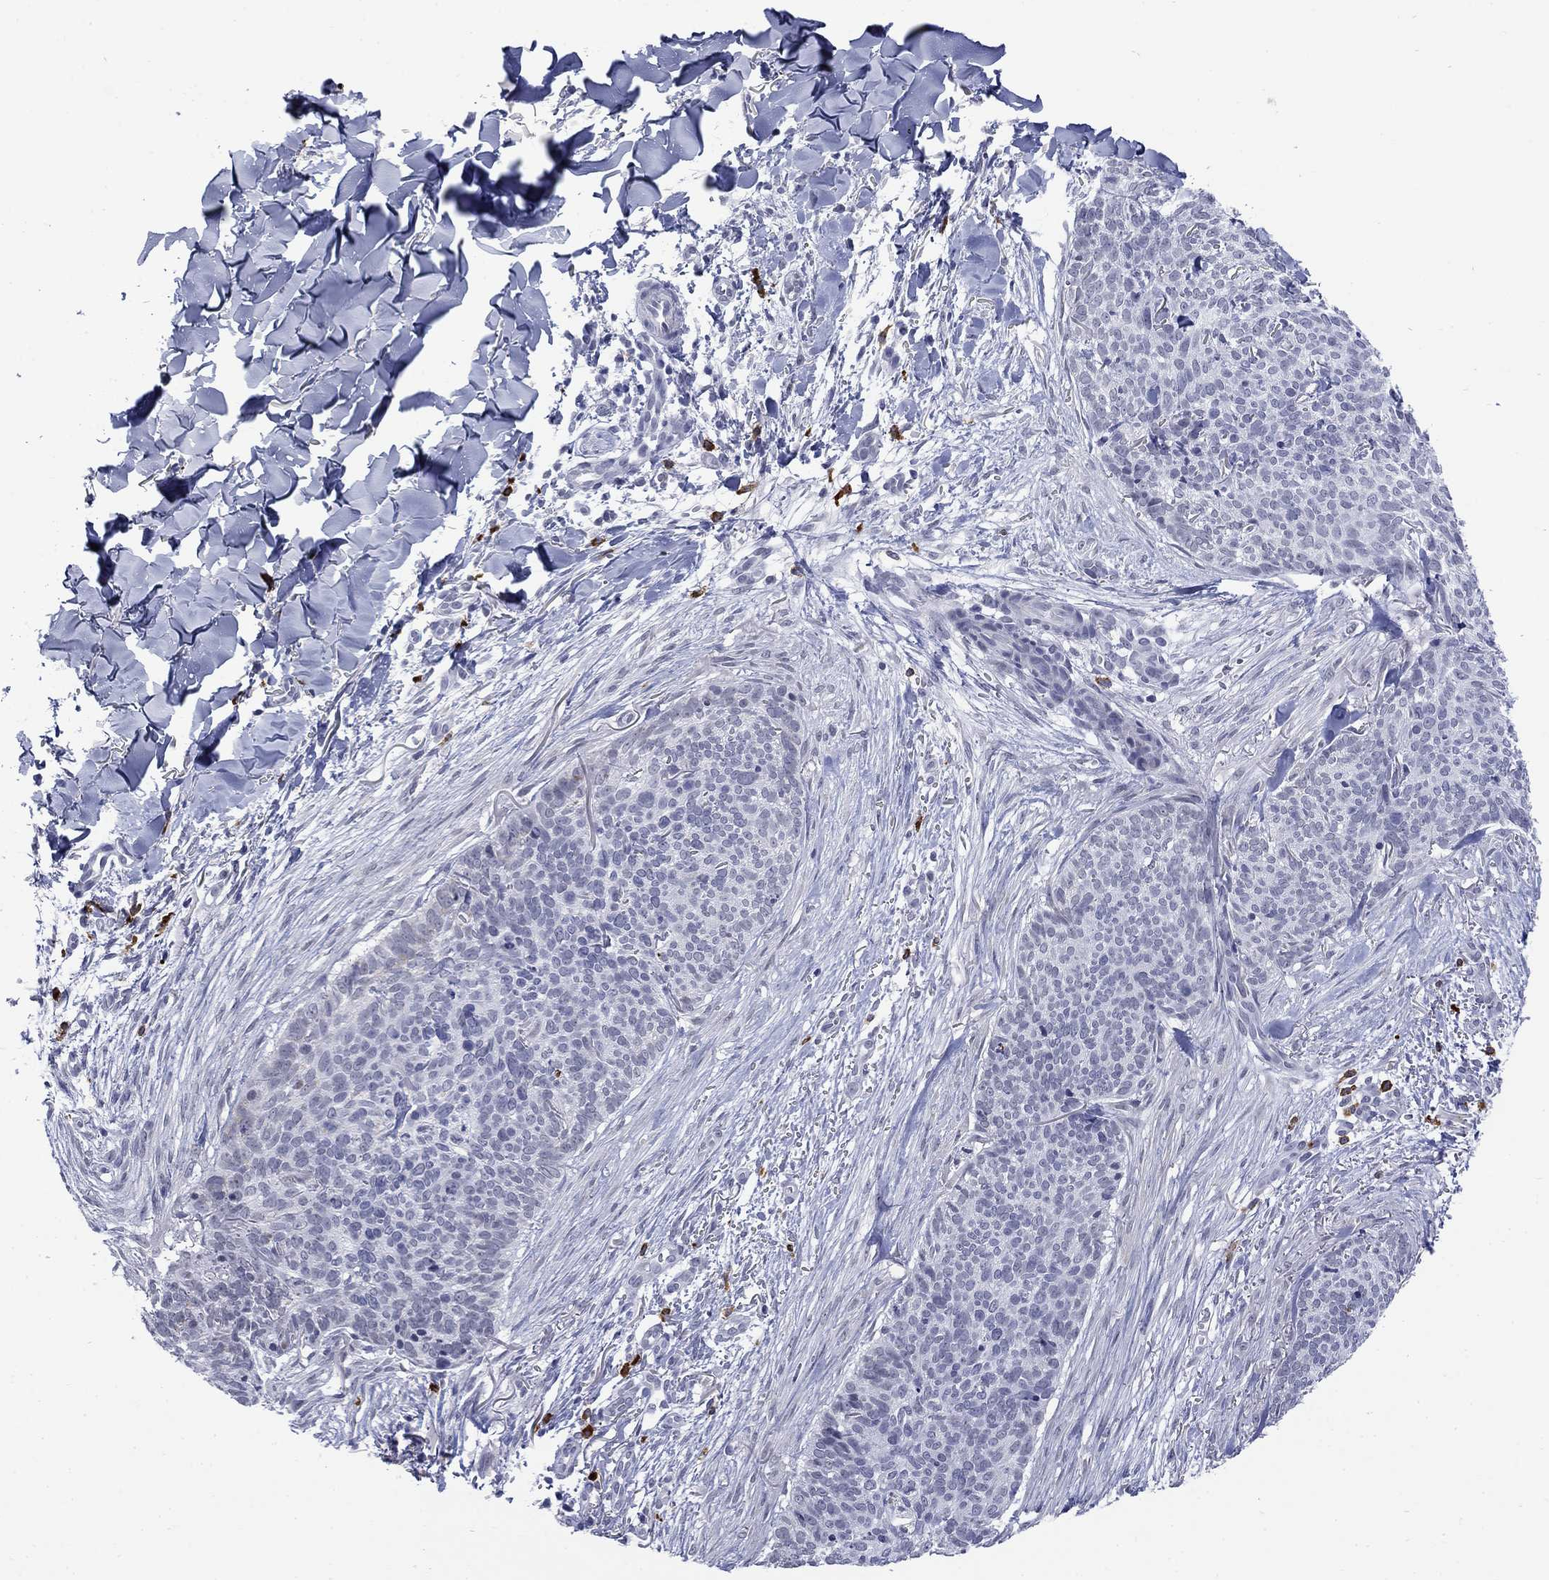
{"staining": {"intensity": "negative", "quantity": "none", "location": "none"}, "tissue": "skin cancer", "cell_type": "Tumor cells", "image_type": "cancer", "snomed": [{"axis": "morphology", "description": "Basal cell carcinoma"}, {"axis": "topography", "description": "Skin"}], "caption": "Skin cancer (basal cell carcinoma) was stained to show a protein in brown. There is no significant expression in tumor cells.", "gene": "ECEL1", "patient": {"sex": "male", "age": 64}}